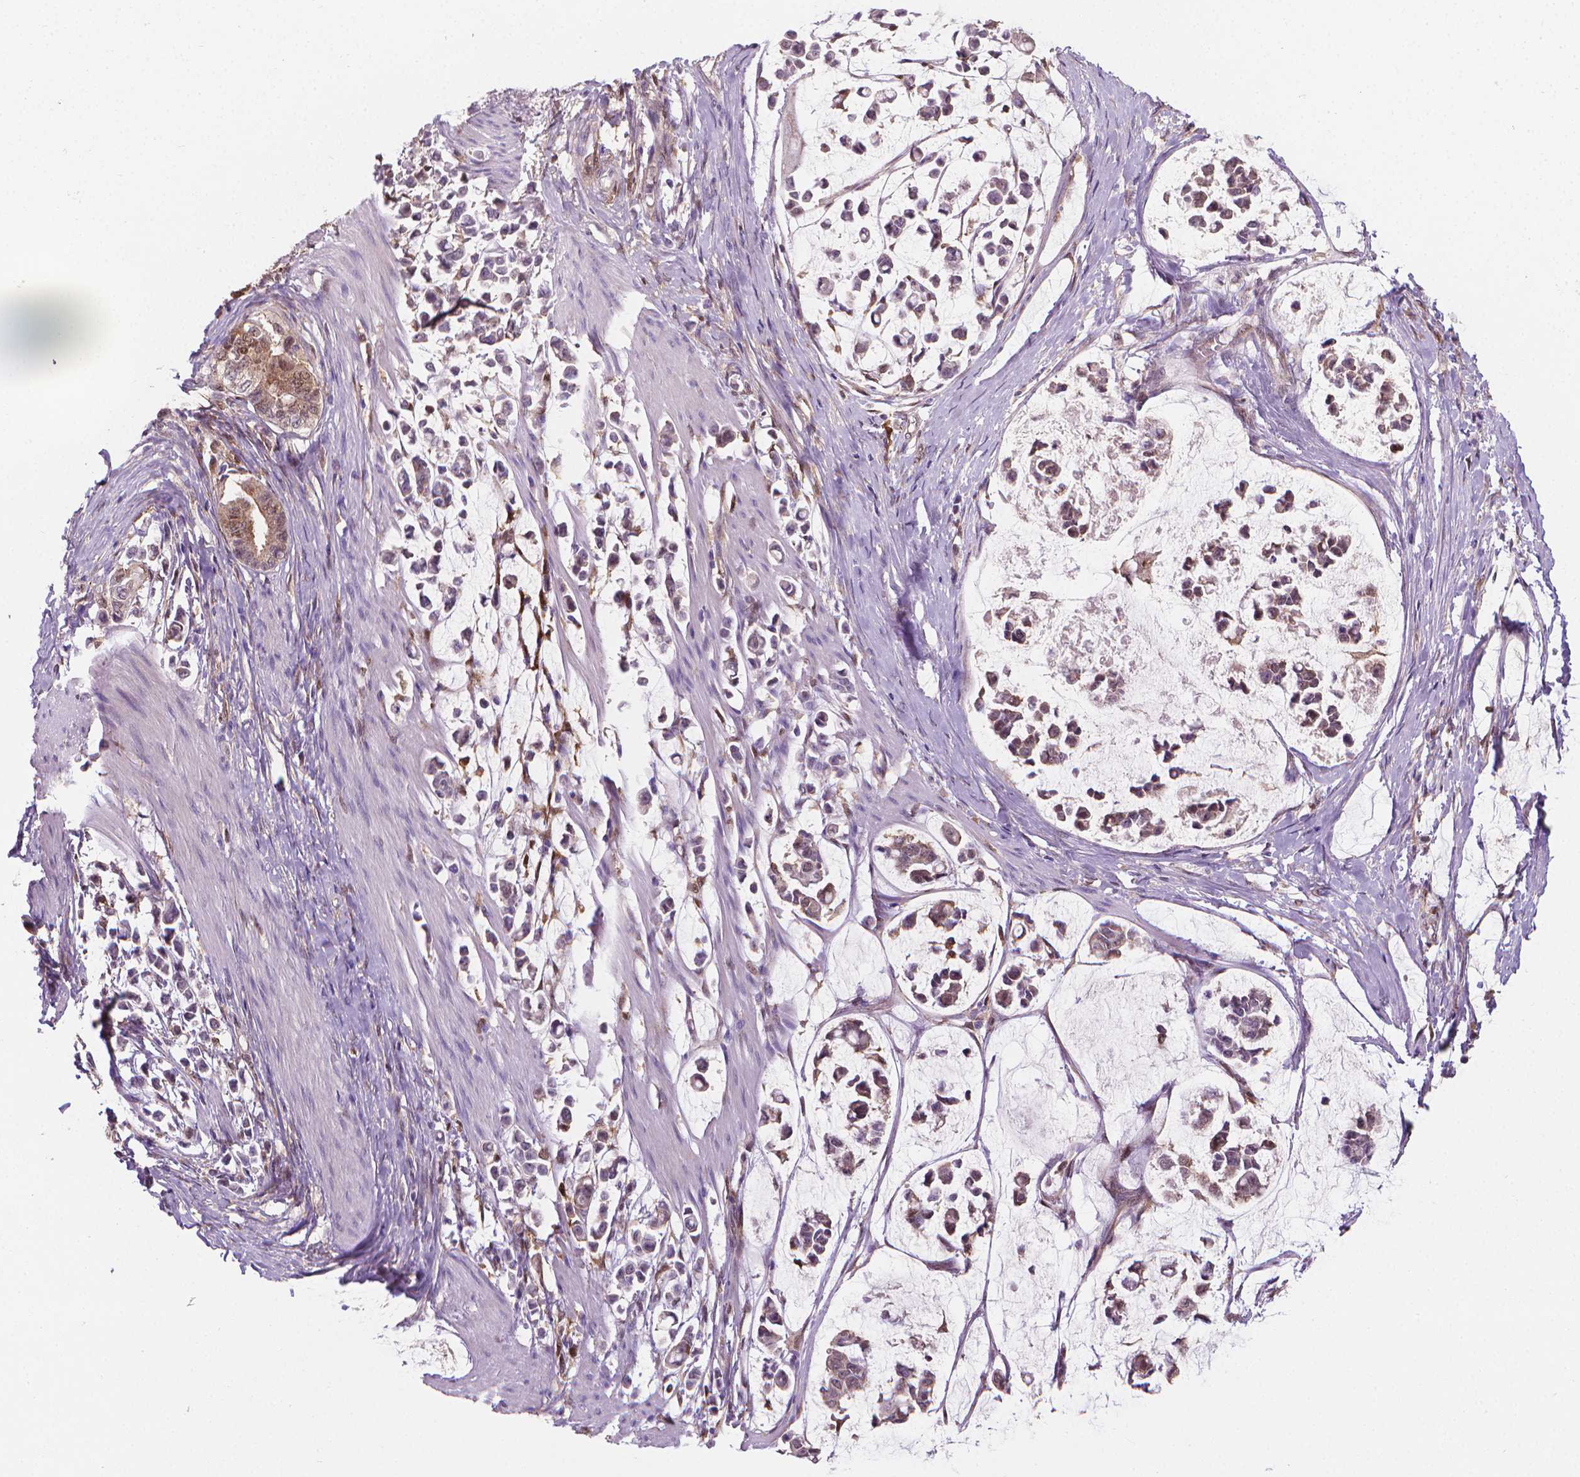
{"staining": {"intensity": "weak", "quantity": "<25%", "location": "cytoplasmic/membranous"}, "tissue": "stomach cancer", "cell_type": "Tumor cells", "image_type": "cancer", "snomed": [{"axis": "morphology", "description": "Adenocarcinoma, NOS"}, {"axis": "topography", "description": "Stomach"}], "caption": "A photomicrograph of stomach adenocarcinoma stained for a protein reveals no brown staining in tumor cells. (Stains: DAB immunohistochemistry with hematoxylin counter stain, Microscopy: brightfield microscopy at high magnification).", "gene": "TNFAIP2", "patient": {"sex": "male", "age": 82}}